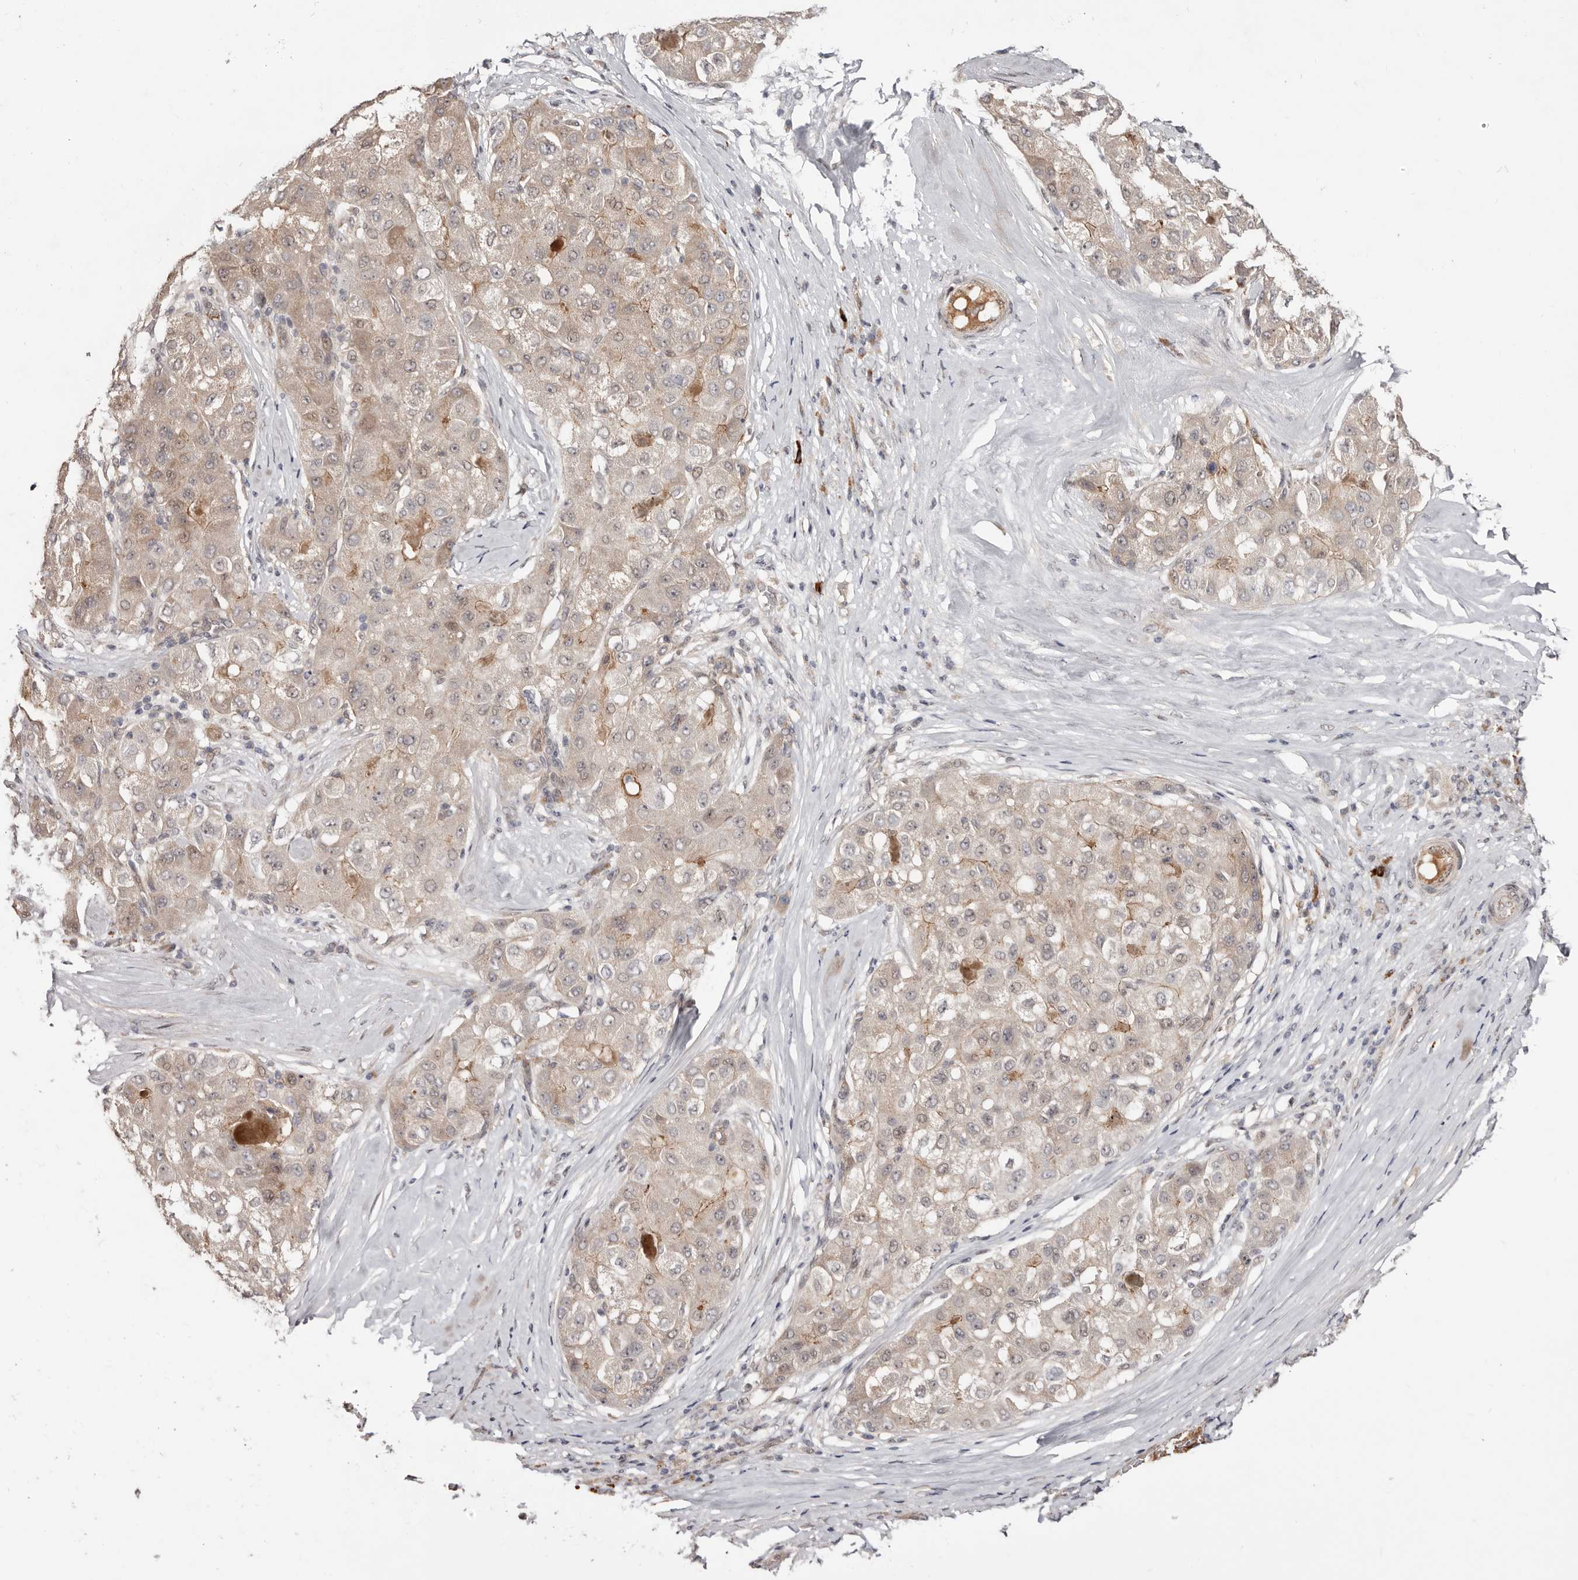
{"staining": {"intensity": "weak", "quantity": "<25%", "location": "cytoplasmic/membranous"}, "tissue": "liver cancer", "cell_type": "Tumor cells", "image_type": "cancer", "snomed": [{"axis": "morphology", "description": "Carcinoma, Hepatocellular, NOS"}, {"axis": "topography", "description": "Liver"}], "caption": "Immunohistochemical staining of liver hepatocellular carcinoma exhibits no significant positivity in tumor cells.", "gene": "EGR3", "patient": {"sex": "male", "age": 80}}